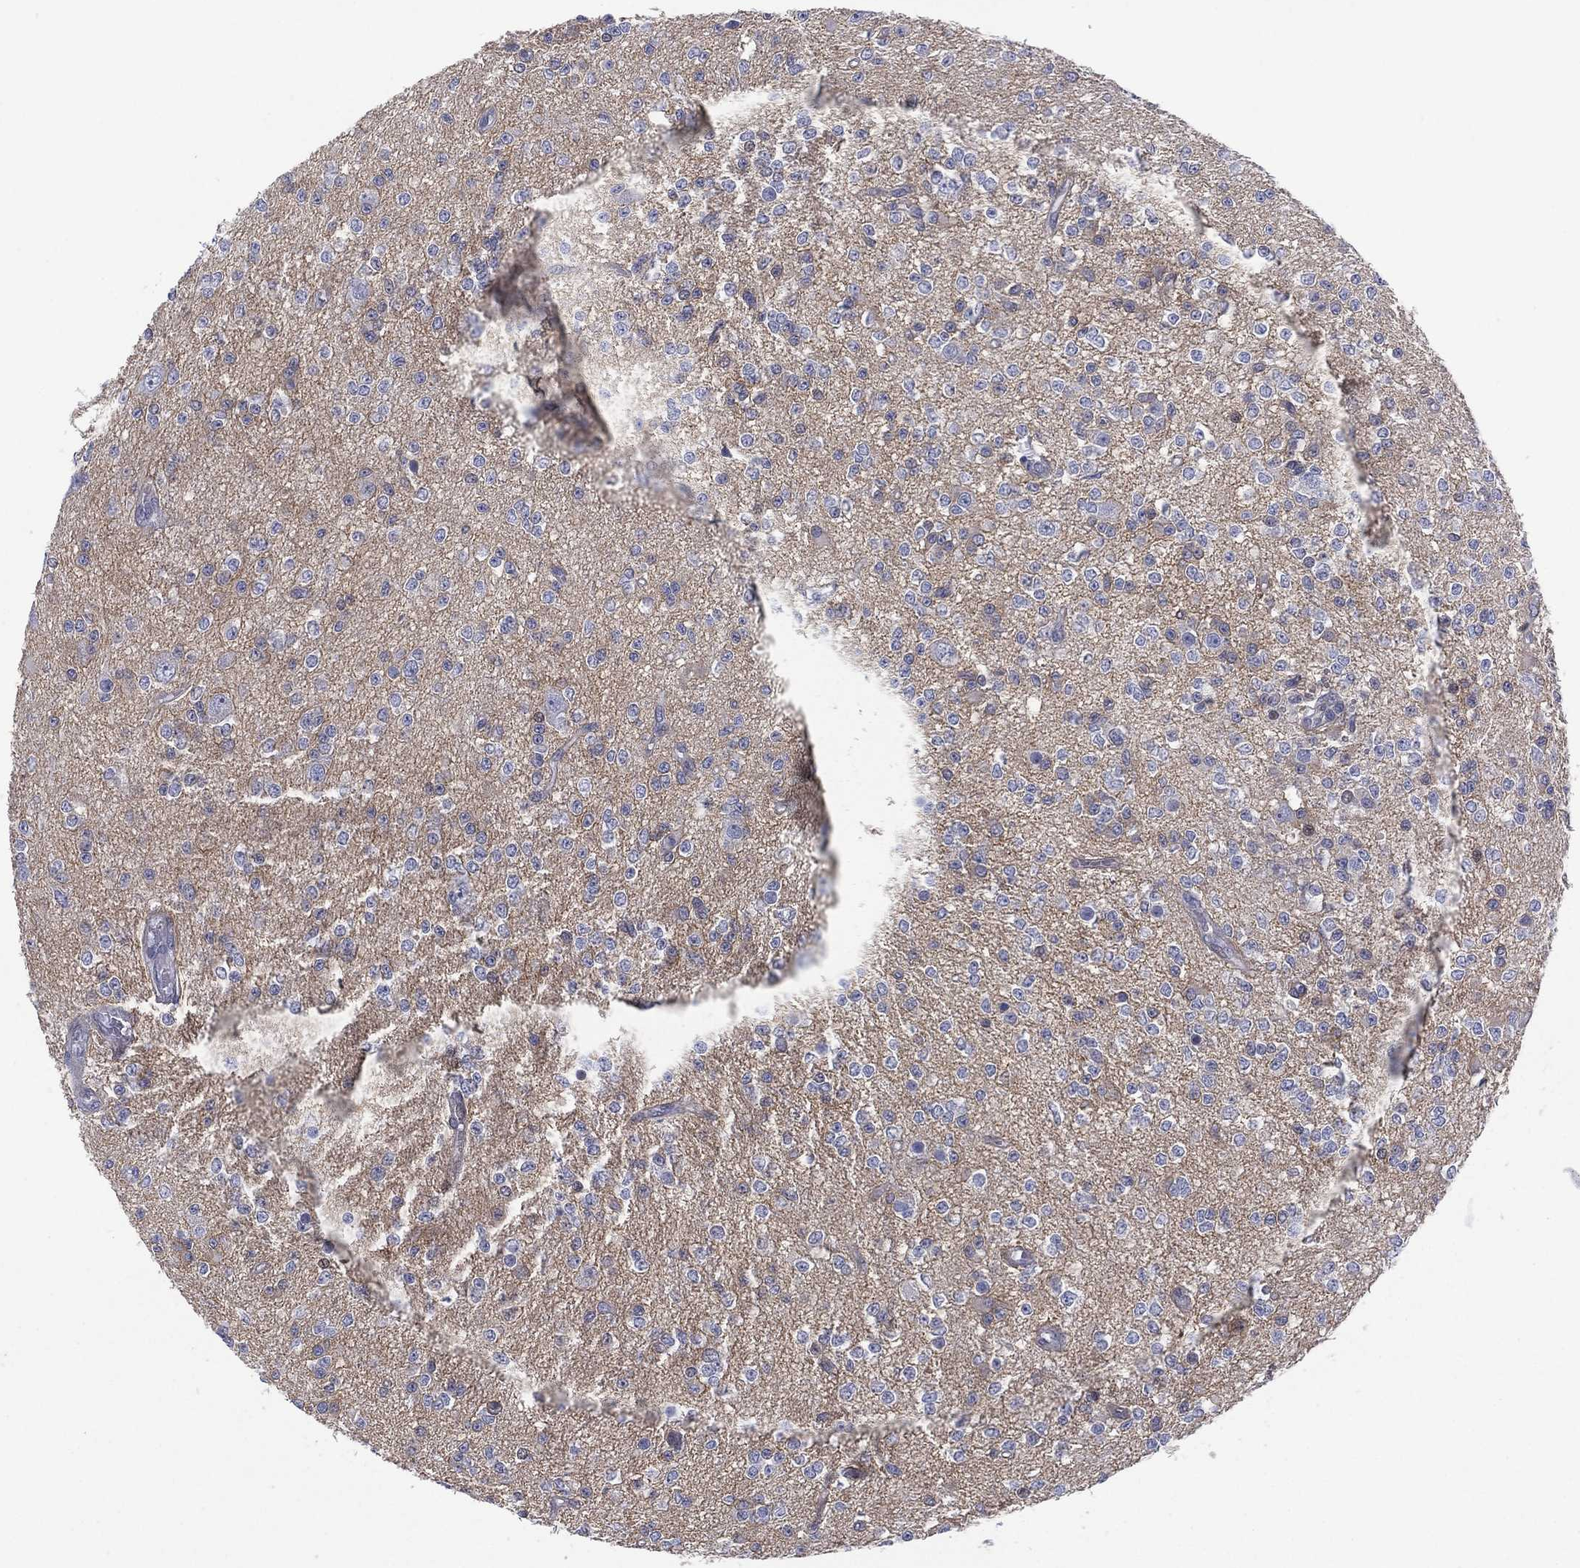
{"staining": {"intensity": "negative", "quantity": "none", "location": "none"}, "tissue": "glioma", "cell_type": "Tumor cells", "image_type": "cancer", "snomed": [{"axis": "morphology", "description": "Glioma, malignant, Low grade"}, {"axis": "topography", "description": "Brain"}], "caption": "Glioma stained for a protein using immunohistochemistry displays no staining tumor cells.", "gene": "SLC4A4", "patient": {"sex": "female", "age": 45}}